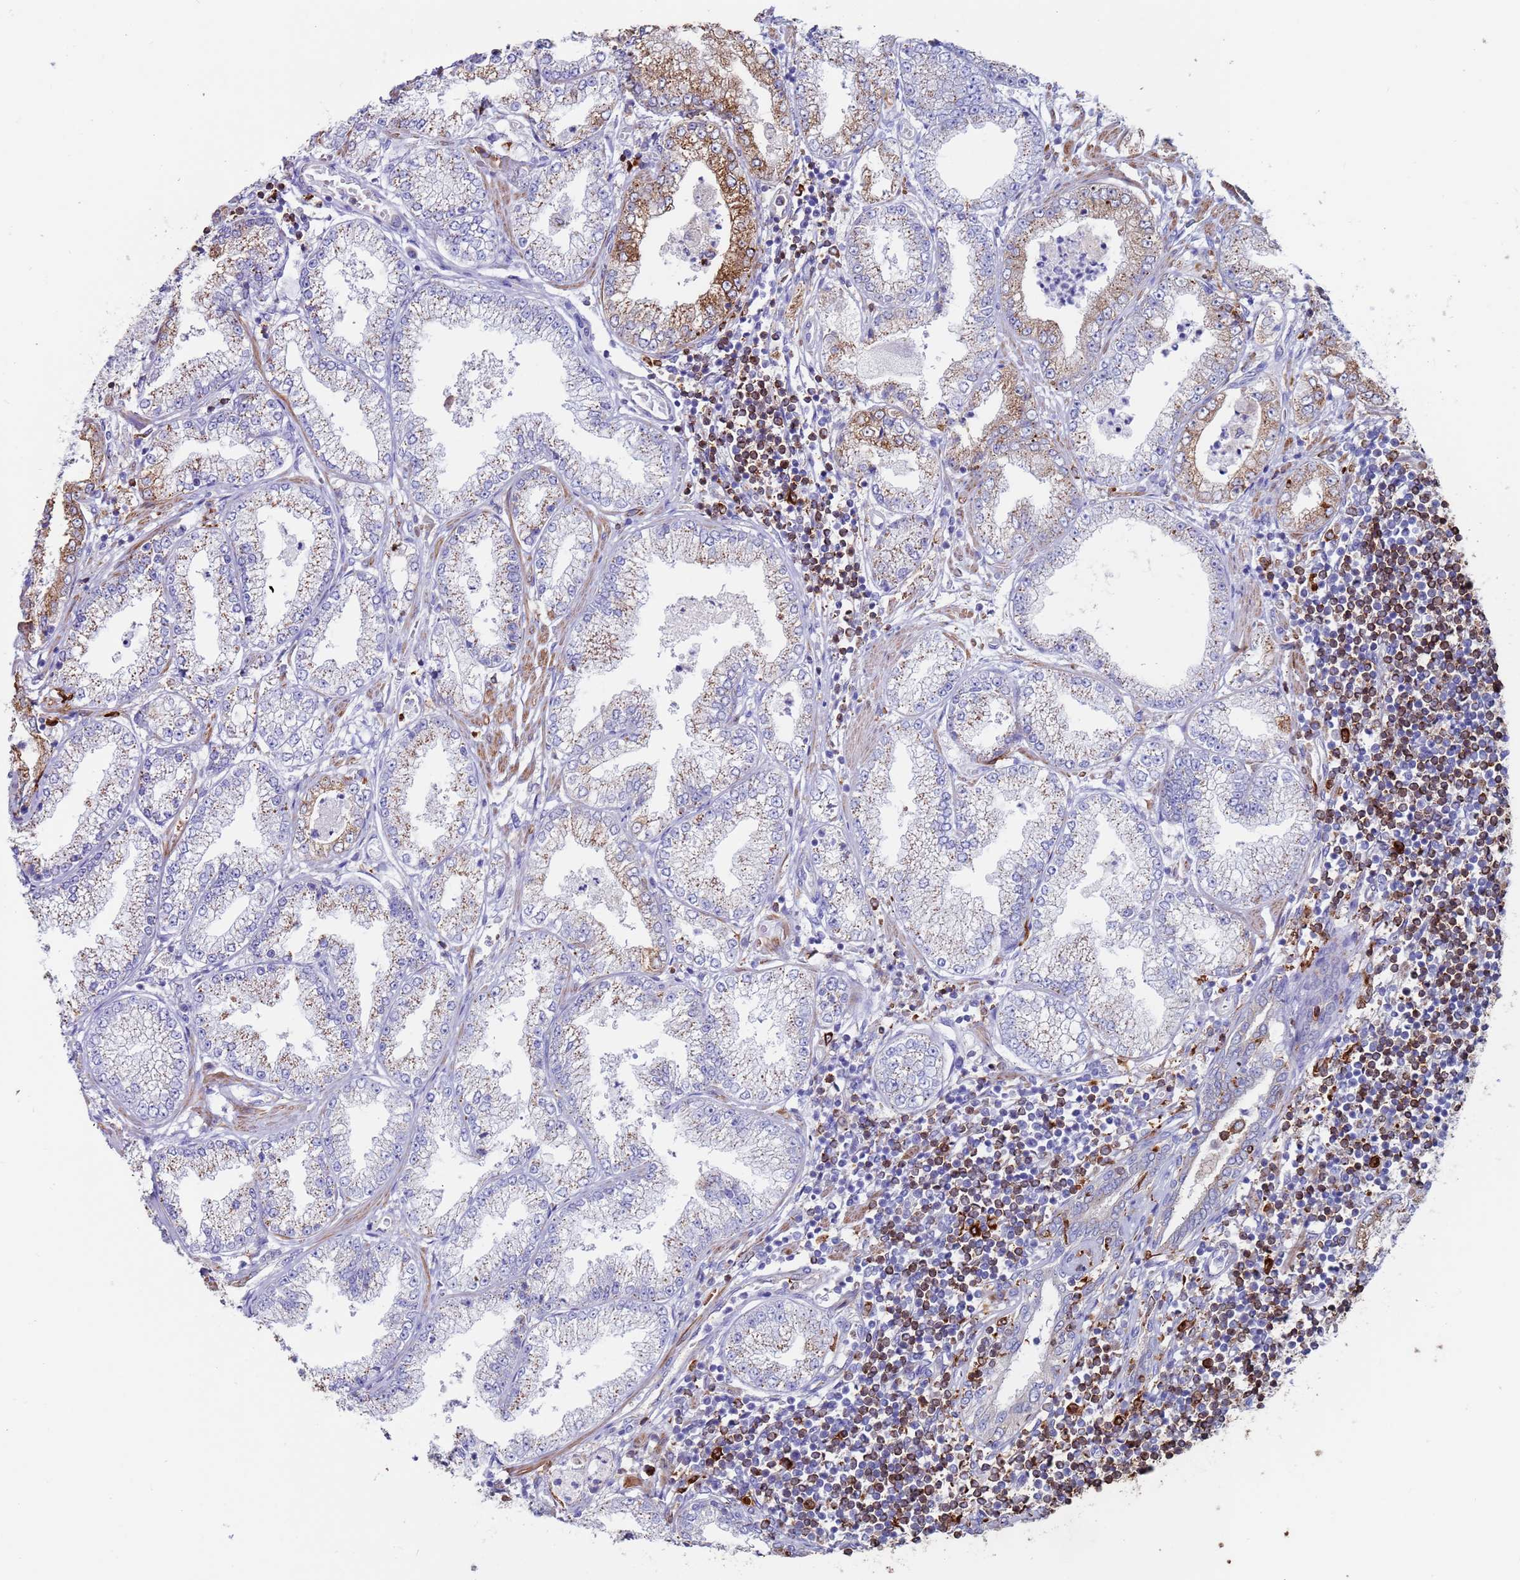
{"staining": {"intensity": "moderate", "quantity": "25%-75%", "location": "cytoplasmic/membranous"}, "tissue": "prostate cancer", "cell_type": "Tumor cells", "image_type": "cancer", "snomed": [{"axis": "morphology", "description": "Adenocarcinoma, High grade"}, {"axis": "topography", "description": "Prostate"}], "caption": "Adenocarcinoma (high-grade) (prostate) stained with a brown dye demonstrates moderate cytoplasmic/membranous positive staining in about 25%-75% of tumor cells.", "gene": "GREB1L", "patient": {"sex": "male", "age": 69}}